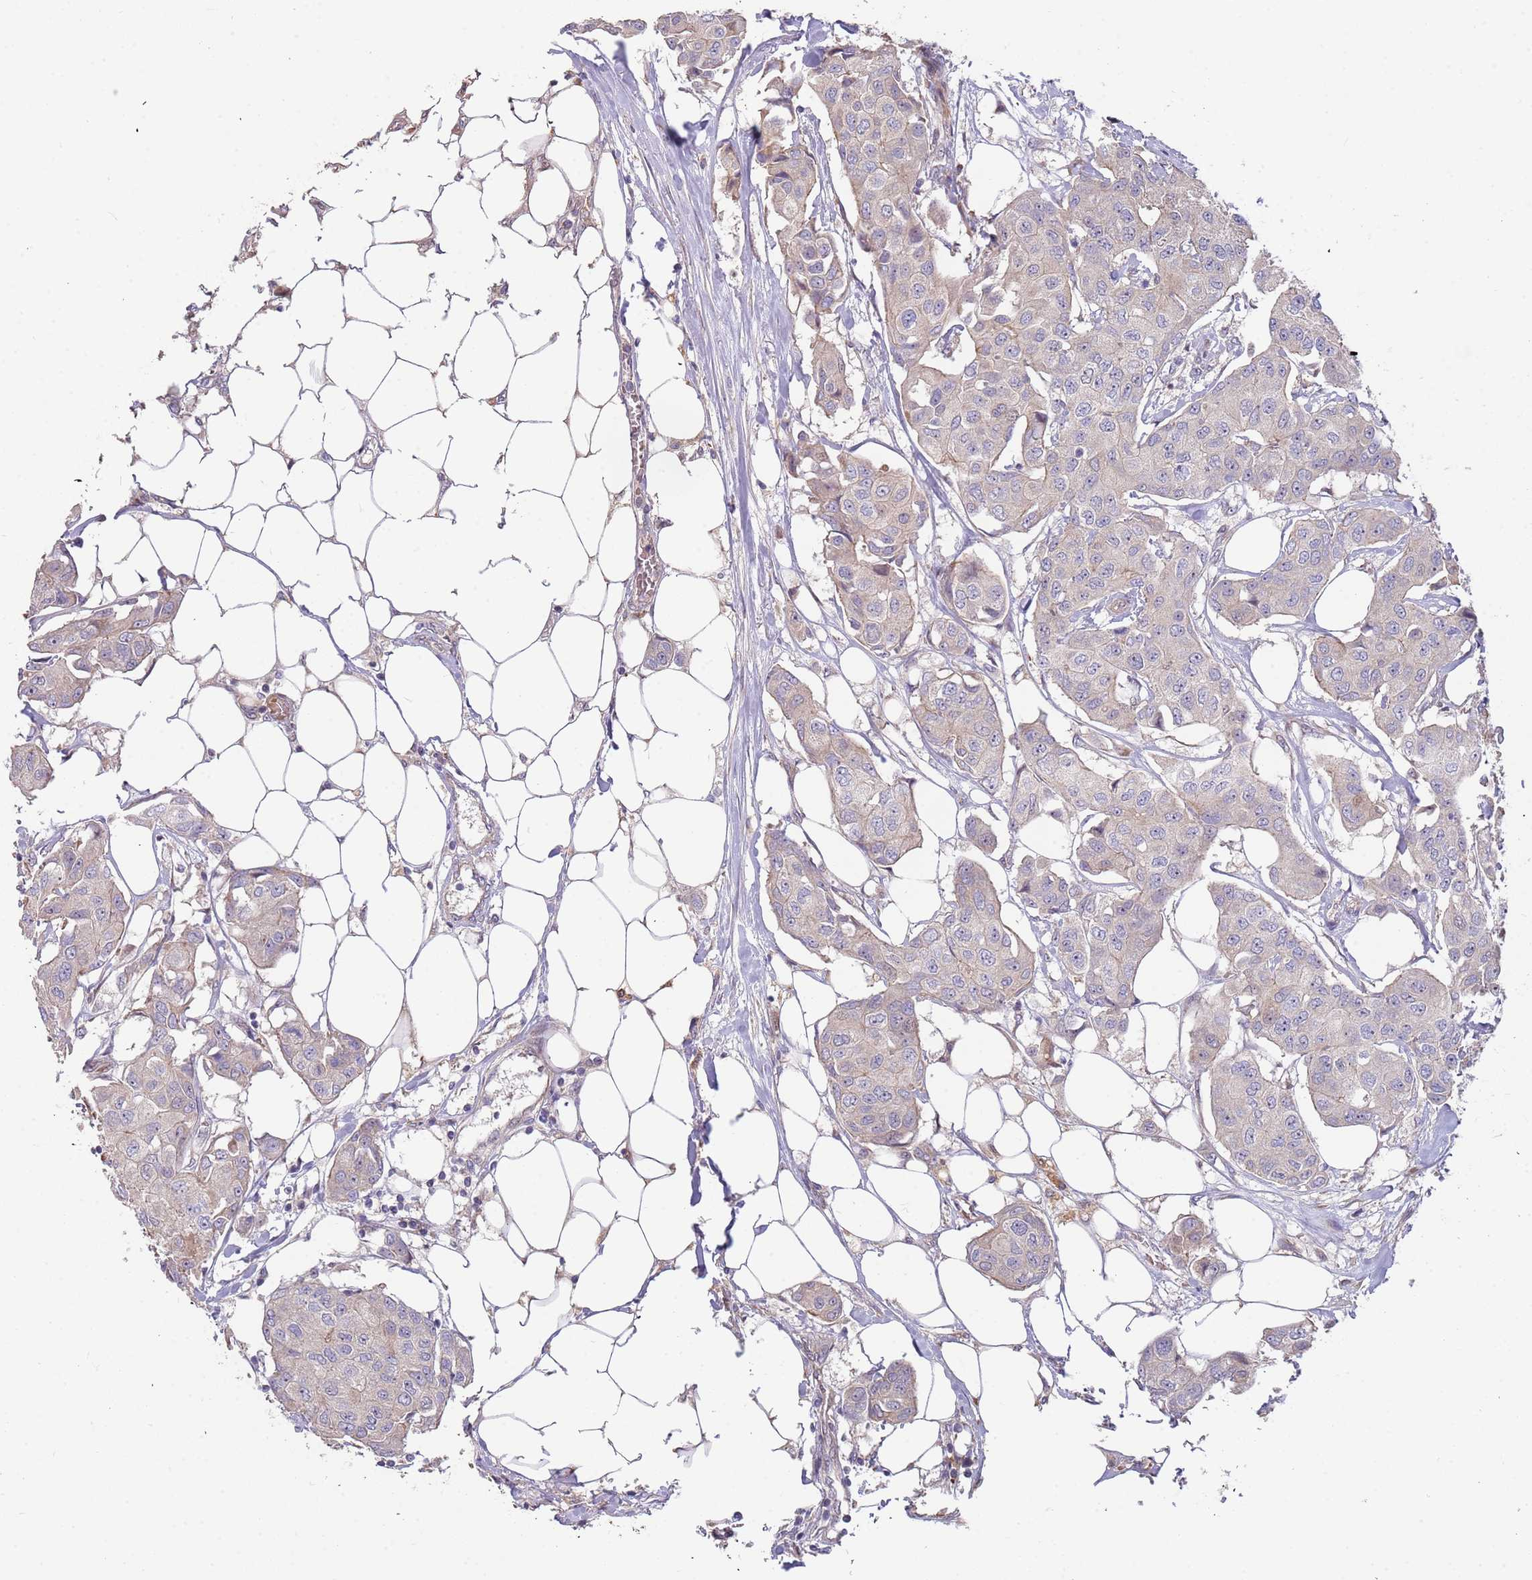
{"staining": {"intensity": "negative", "quantity": "none", "location": "none"}, "tissue": "breast cancer", "cell_type": "Tumor cells", "image_type": "cancer", "snomed": [{"axis": "morphology", "description": "Duct carcinoma"}, {"axis": "topography", "description": "Breast"}, {"axis": "topography", "description": "Lymph node"}], "caption": "A high-resolution histopathology image shows immunohistochemistry (IHC) staining of breast cancer (infiltrating ductal carcinoma), which reveals no significant staining in tumor cells.", "gene": "TRAPPC6B", "patient": {"sex": "female", "age": 80}}